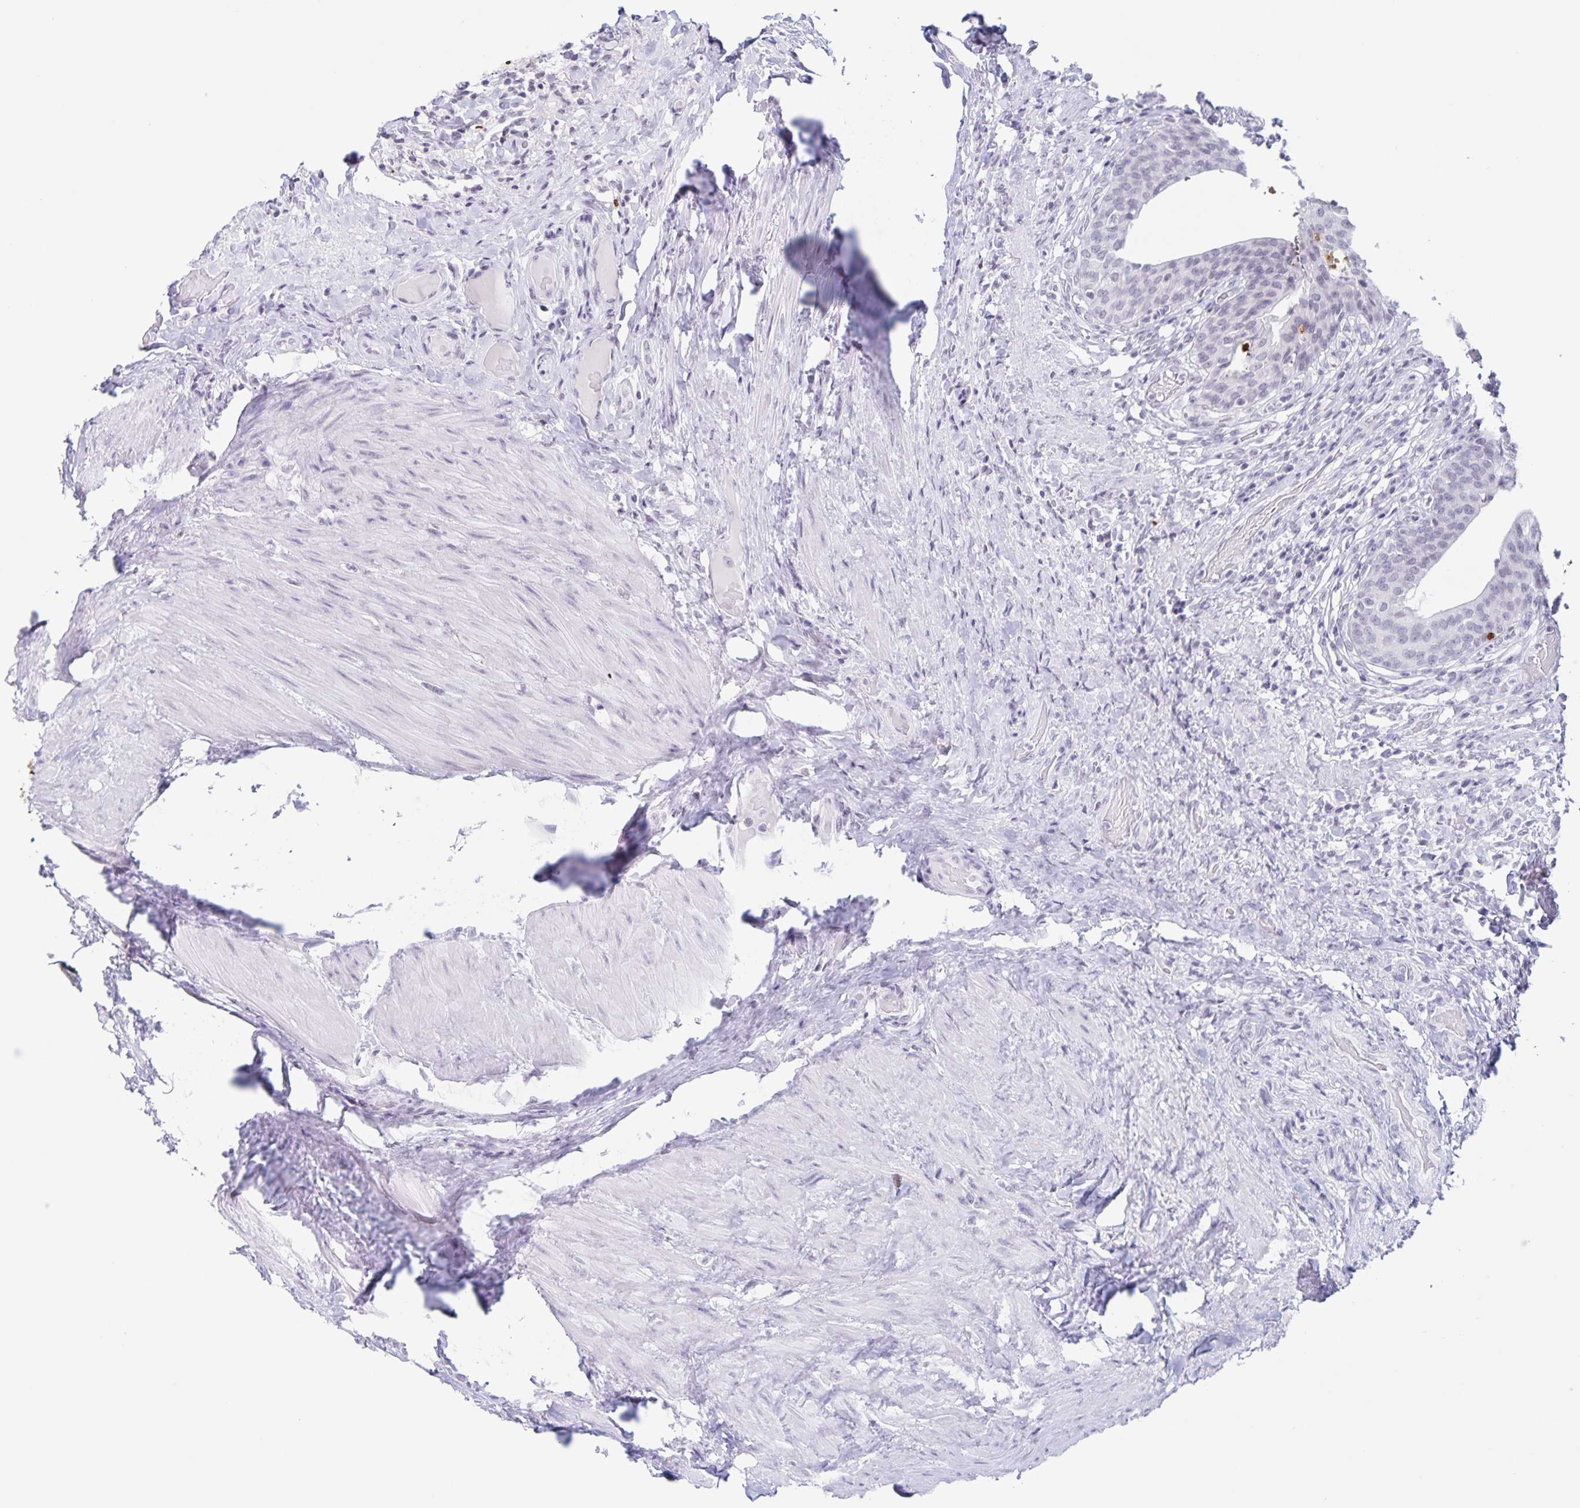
{"staining": {"intensity": "weak", "quantity": "<25%", "location": "nuclear"}, "tissue": "urinary bladder", "cell_type": "Urothelial cells", "image_type": "normal", "snomed": [{"axis": "morphology", "description": "Normal tissue, NOS"}, {"axis": "topography", "description": "Urinary bladder"}, {"axis": "topography", "description": "Peripheral nerve tissue"}], "caption": "The photomicrograph displays no staining of urothelial cells in benign urinary bladder.", "gene": "LCE6A", "patient": {"sex": "male", "age": 66}}